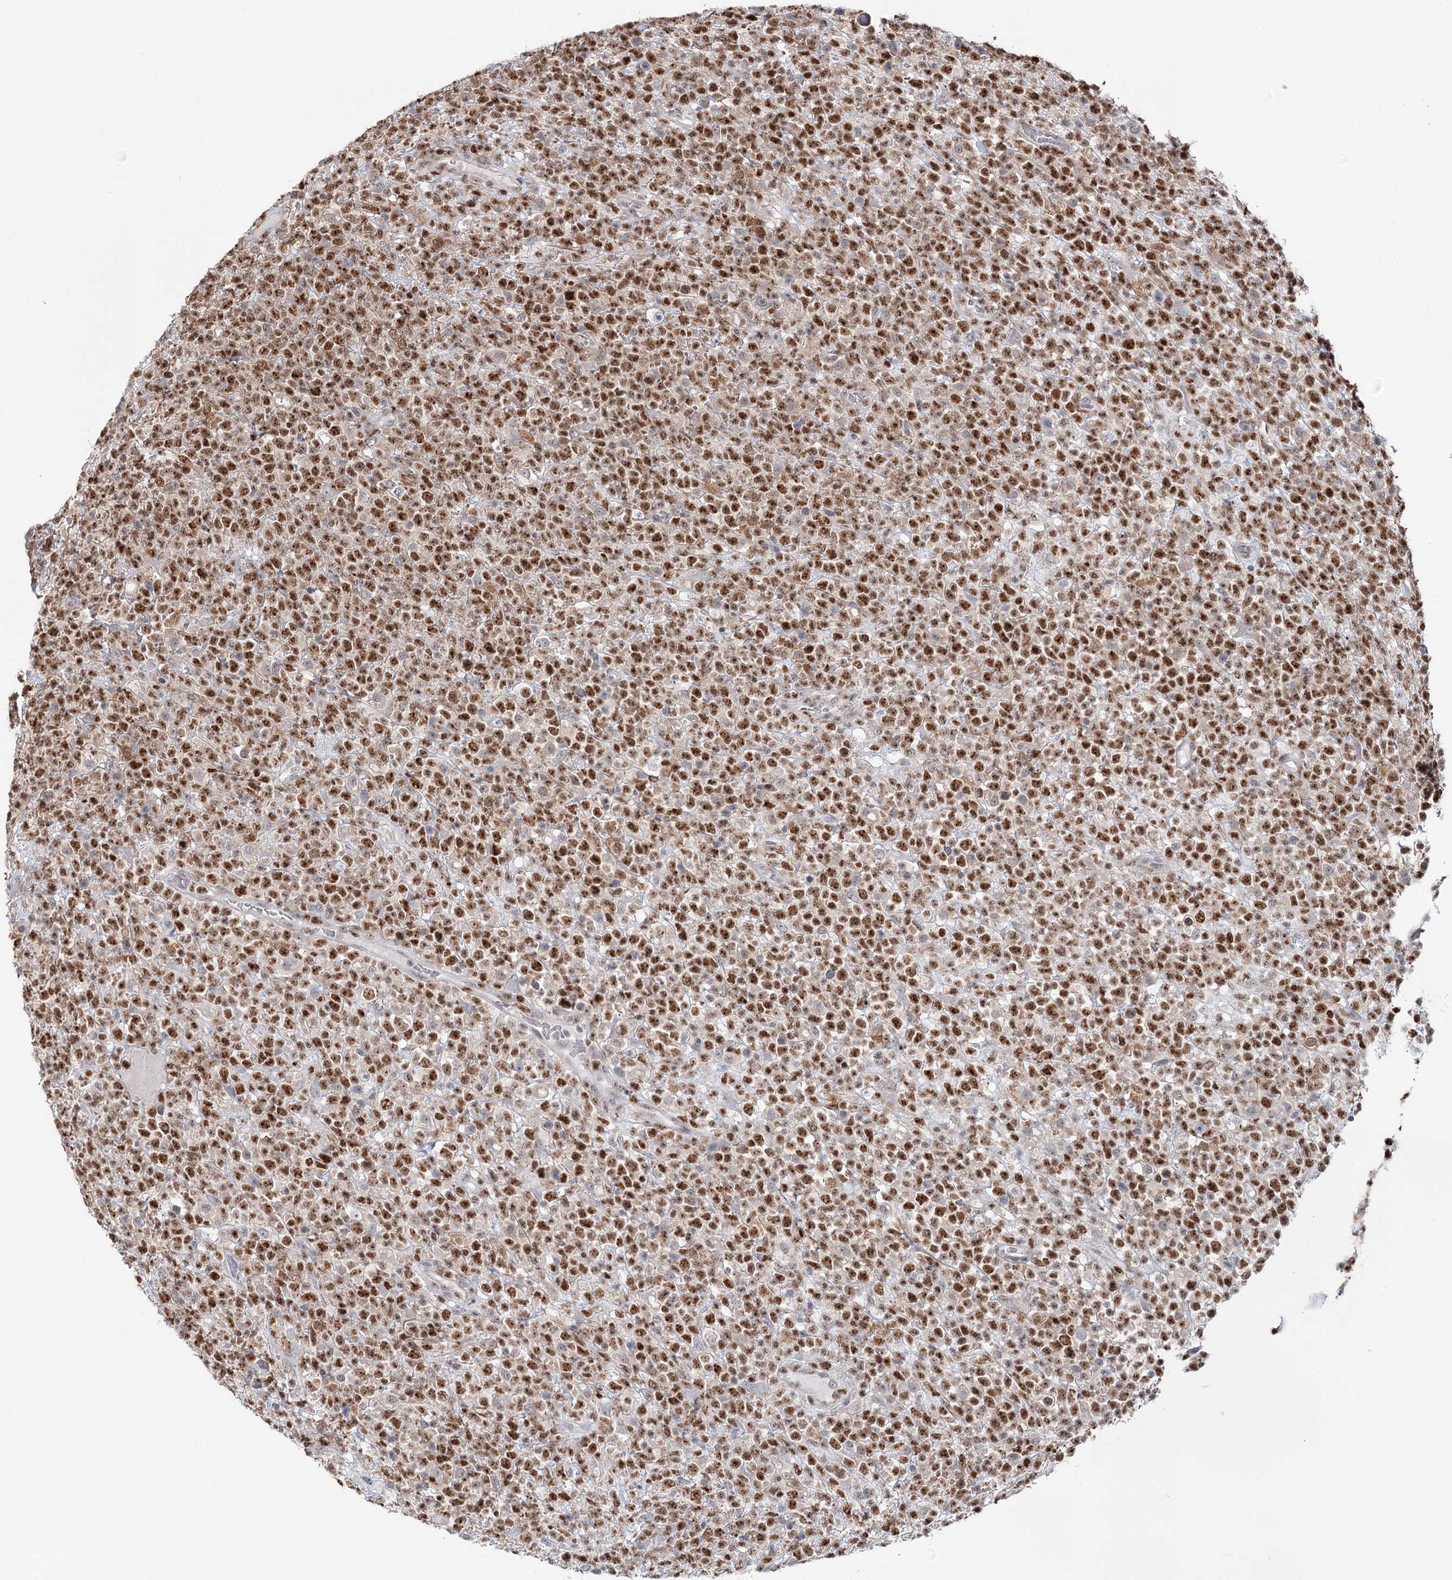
{"staining": {"intensity": "moderate", "quantity": ">75%", "location": "nuclear"}, "tissue": "lymphoma", "cell_type": "Tumor cells", "image_type": "cancer", "snomed": [{"axis": "morphology", "description": "Malignant lymphoma, non-Hodgkin's type, High grade"}, {"axis": "topography", "description": "Colon"}], "caption": "Protein staining demonstrates moderate nuclear staining in about >75% of tumor cells in malignant lymphoma, non-Hodgkin's type (high-grade).", "gene": "ZC3H8", "patient": {"sex": "female", "age": 53}}